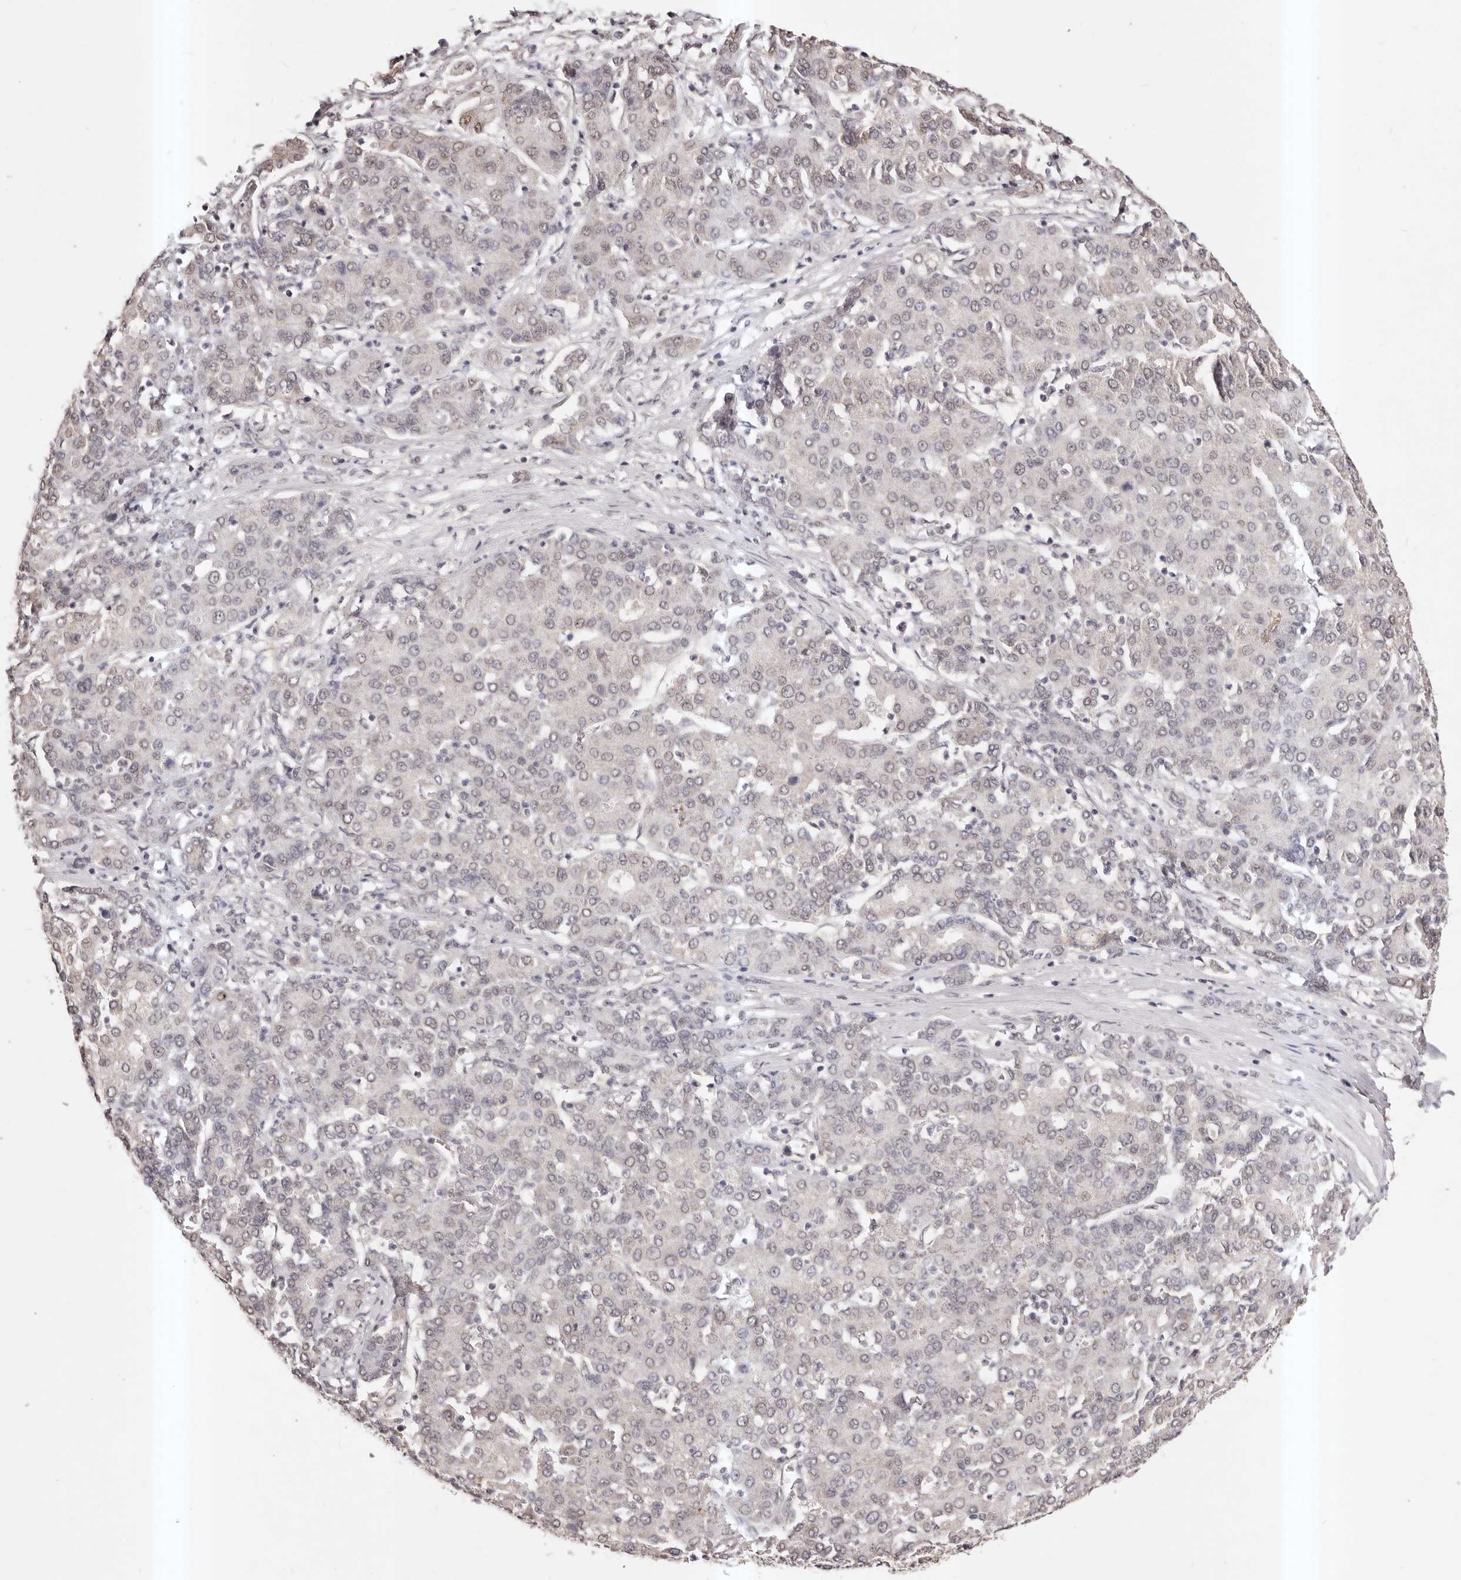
{"staining": {"intensity": "weak", "quantity": "25%-75%", "location": "nuclear"}, "tissue": "liver cancer", "cell_type": "Tumor cells", "image_type": "cancer", "snomed": [{"axis": "morphology", "description": "Carcinoma, Hepatocellular, NOS"}, {"axis": "topography", "description": "Liver"}], "caption": "Liver cancer (hepatocellular carcinoma) tissue displays weak nuclear positivity in about 25%-75% of tumor cells, visualized by immunohistochemistry. (Stains: DAB in brown, nuclei in blue, Microscopy: brightfield microscopy at high magnification).", "gene": "RPS6KA5", "patient": {"sex": "male", "age": 65}}